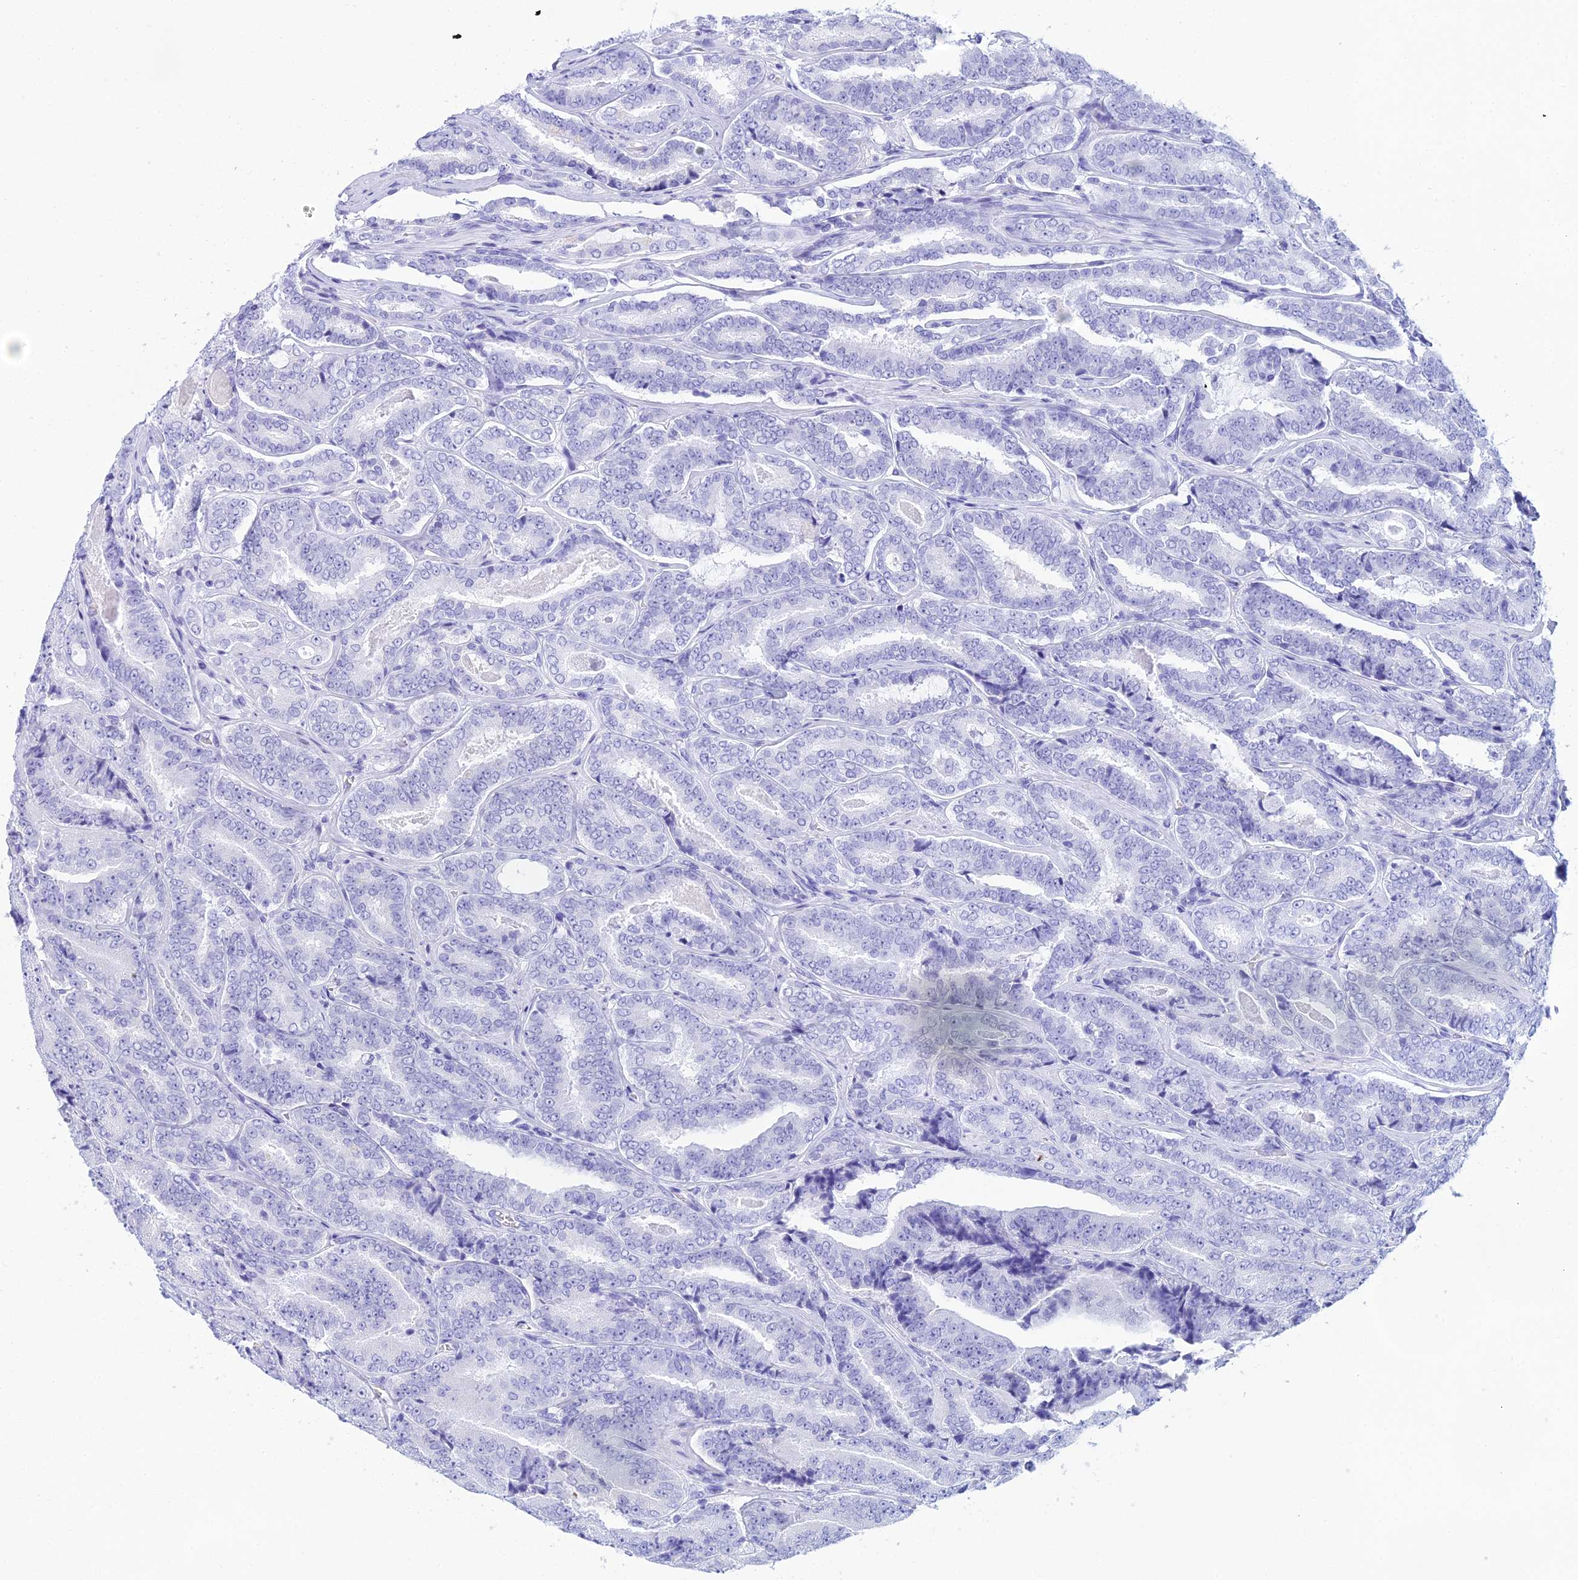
{"staining": {"intensity": "negative", "quantity": "none", "location": "none"}, "tissue": "prostate cancer", "cell_type": "Tumor cells", "image_type": "cancer", "snomed": [{"axis": "morphology", "description": "Adenocarcinoma, High grade"}, {"axis": "topography", "description": "Prostate"}], "caption": "DAB (3,3'-diaminobenzidine) immunohistochemical staining of human prostate cancer displays no significant expression in tumor cells.", "gene": "ZMIZ1", "patient": {"sex": "male", "age": 72}}